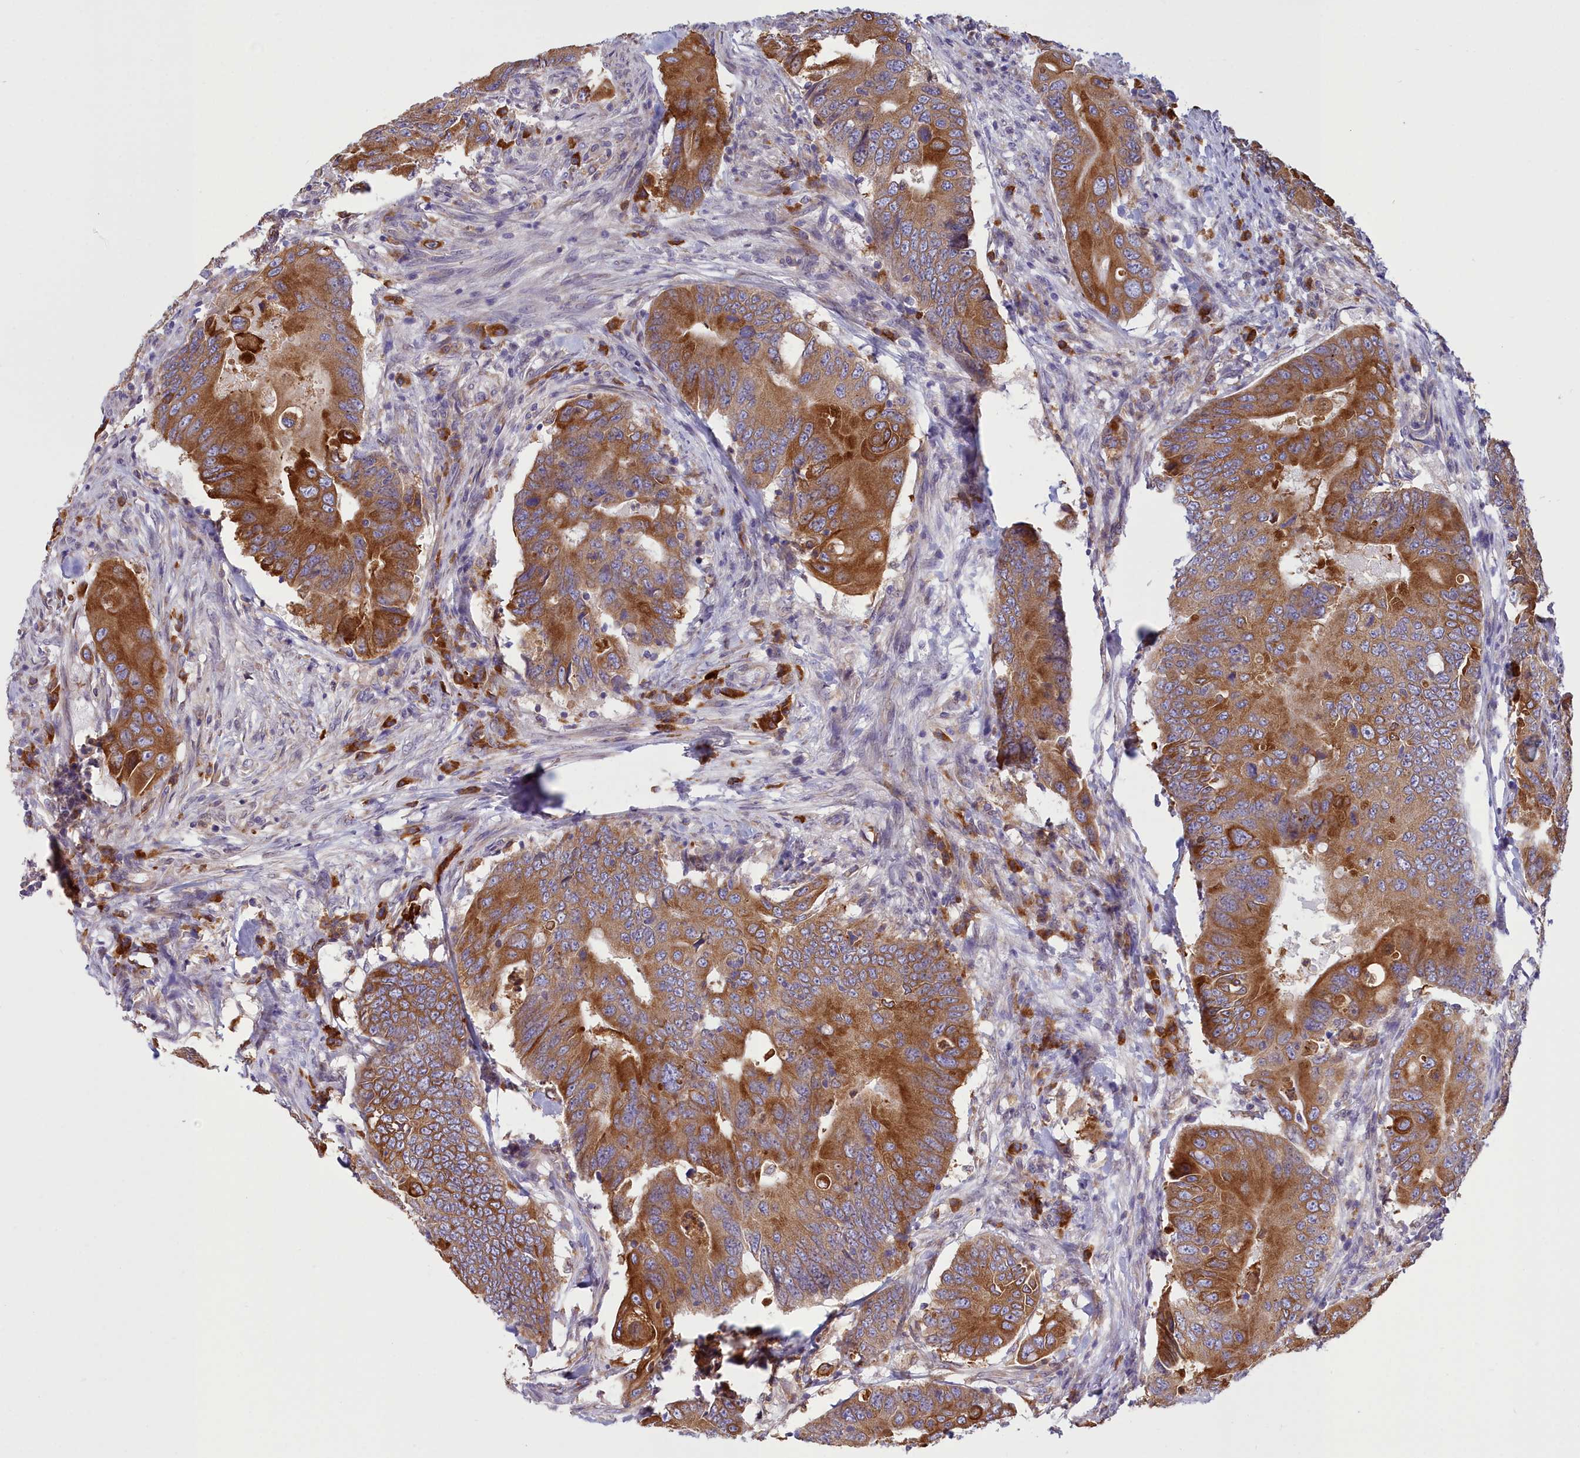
{"staining": {"intensity": "strong", "quantity": ">75%", "location": "cytoplasmic/membranous"}, "tissue": "colorectal cancer", "cell_type": "Tumor cells", "image_type": "cancer", "snomed": [{"axis": "morphology", "description": "Adenocarcinoma, NOS"}, {"axis": "topography", "description": "Colon"}], "caption": "Tumor cells show high levels of strong cytoplasmic/membranous staining in about >75% of cells in colorectal cancer (adenocarcinoma).", "gene": "HM13", "patient": {"sex": "male", "age": 71}}